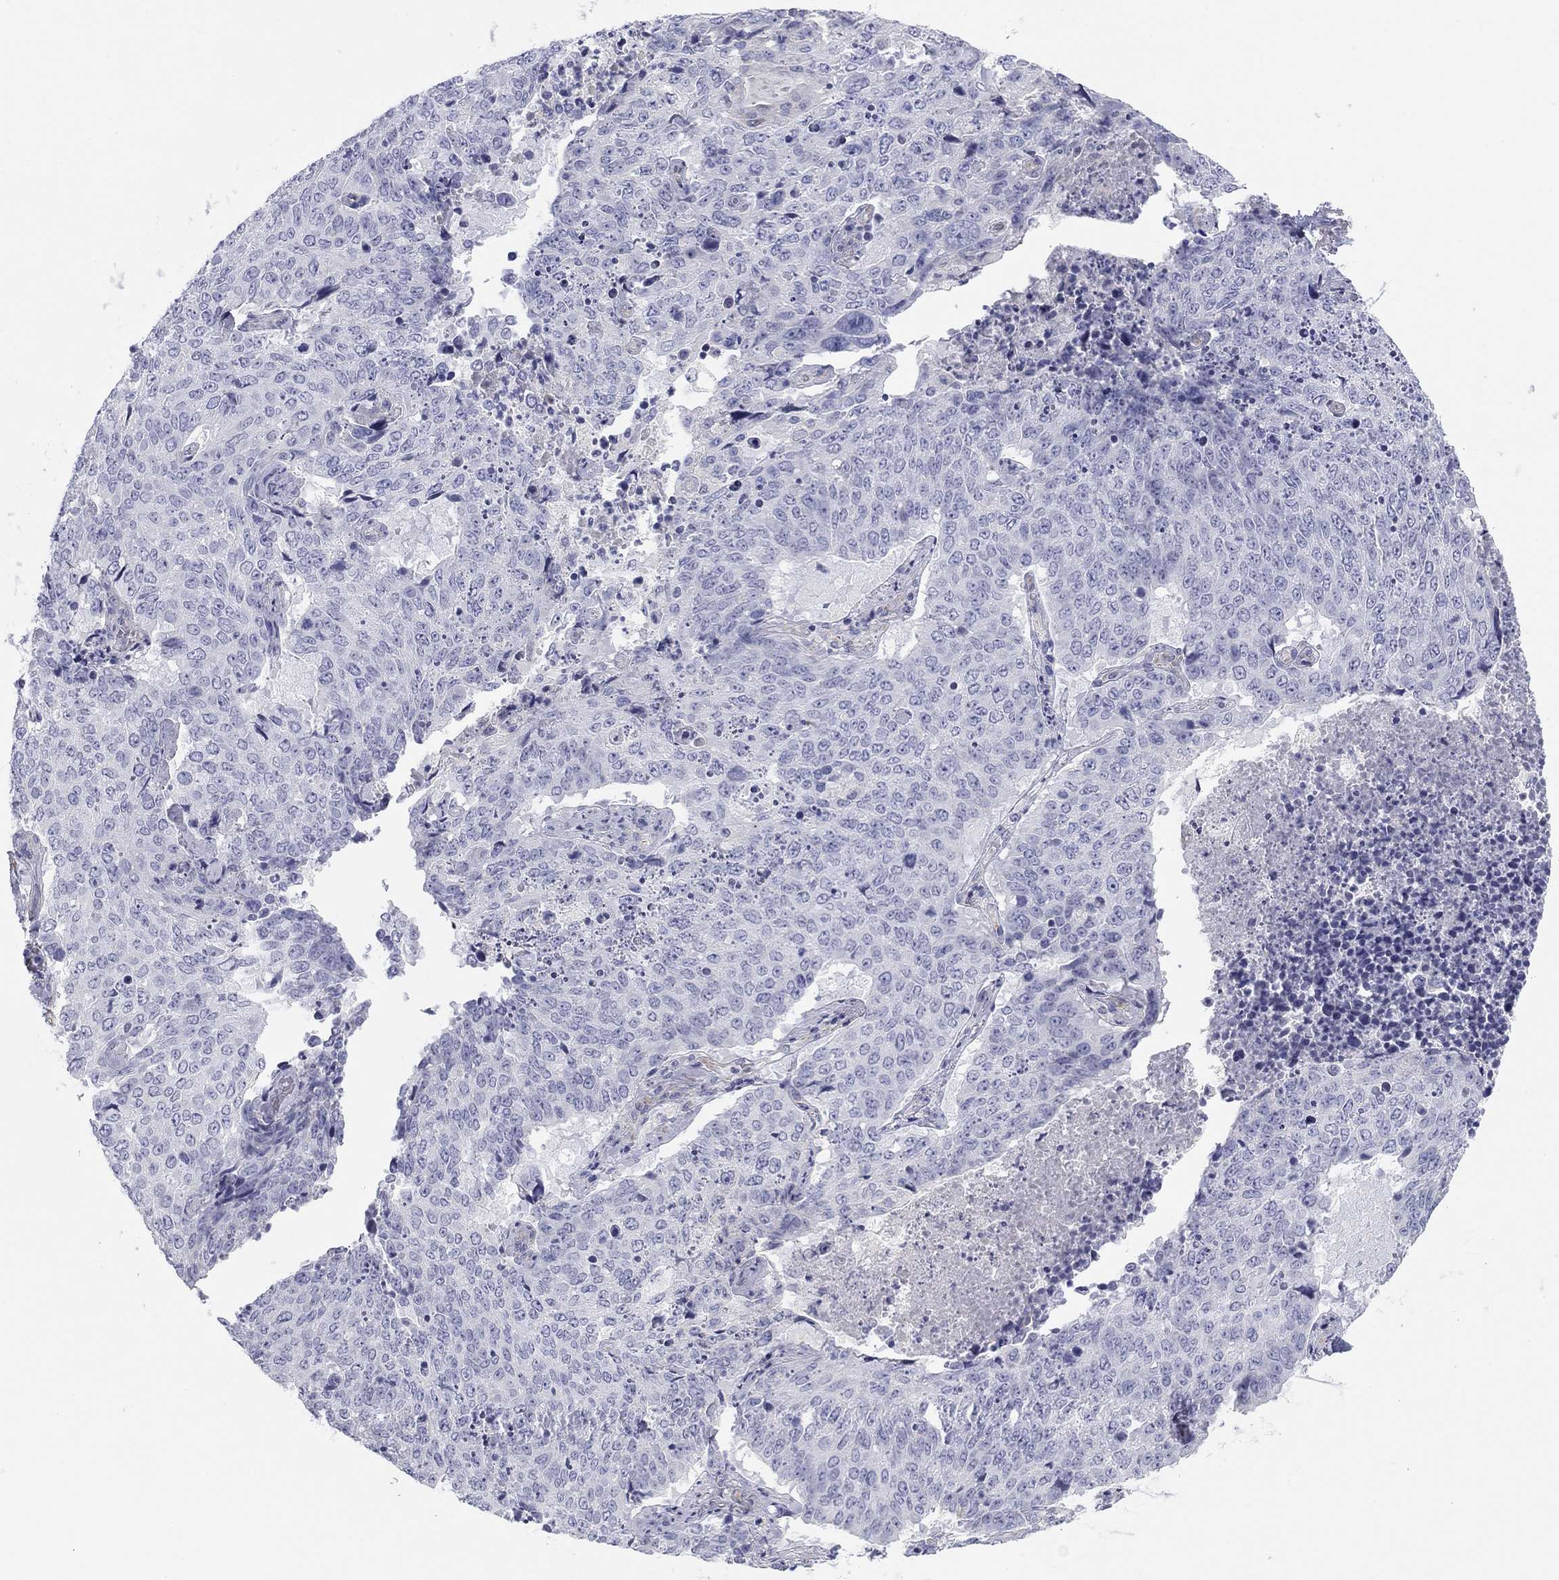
{"staining": {"intensity": "negative", "quantity": "none", "location": "none"}, "tissue": "lung cancer", "cell_type": "Tumor cells", "image_type": "cancer", "snomed": [{"axis": "morphology", "description": "Normal tissue, NOS"}, {"axis": "morphology", "description": "Squamous cell carcinoma, NOS"}, {"axis": "topography", "description": "Bronchus"}, {"axis": "topography", "description": "Lung"}], "caption": "Immunohistochemistry (IHC) image of human lung squamous cell carcinoma stained for a protein (brown), which displays no staining in tumor cells.", "gene": "SEPTIN3", "patient": {"sex": "male", "age": 64}}